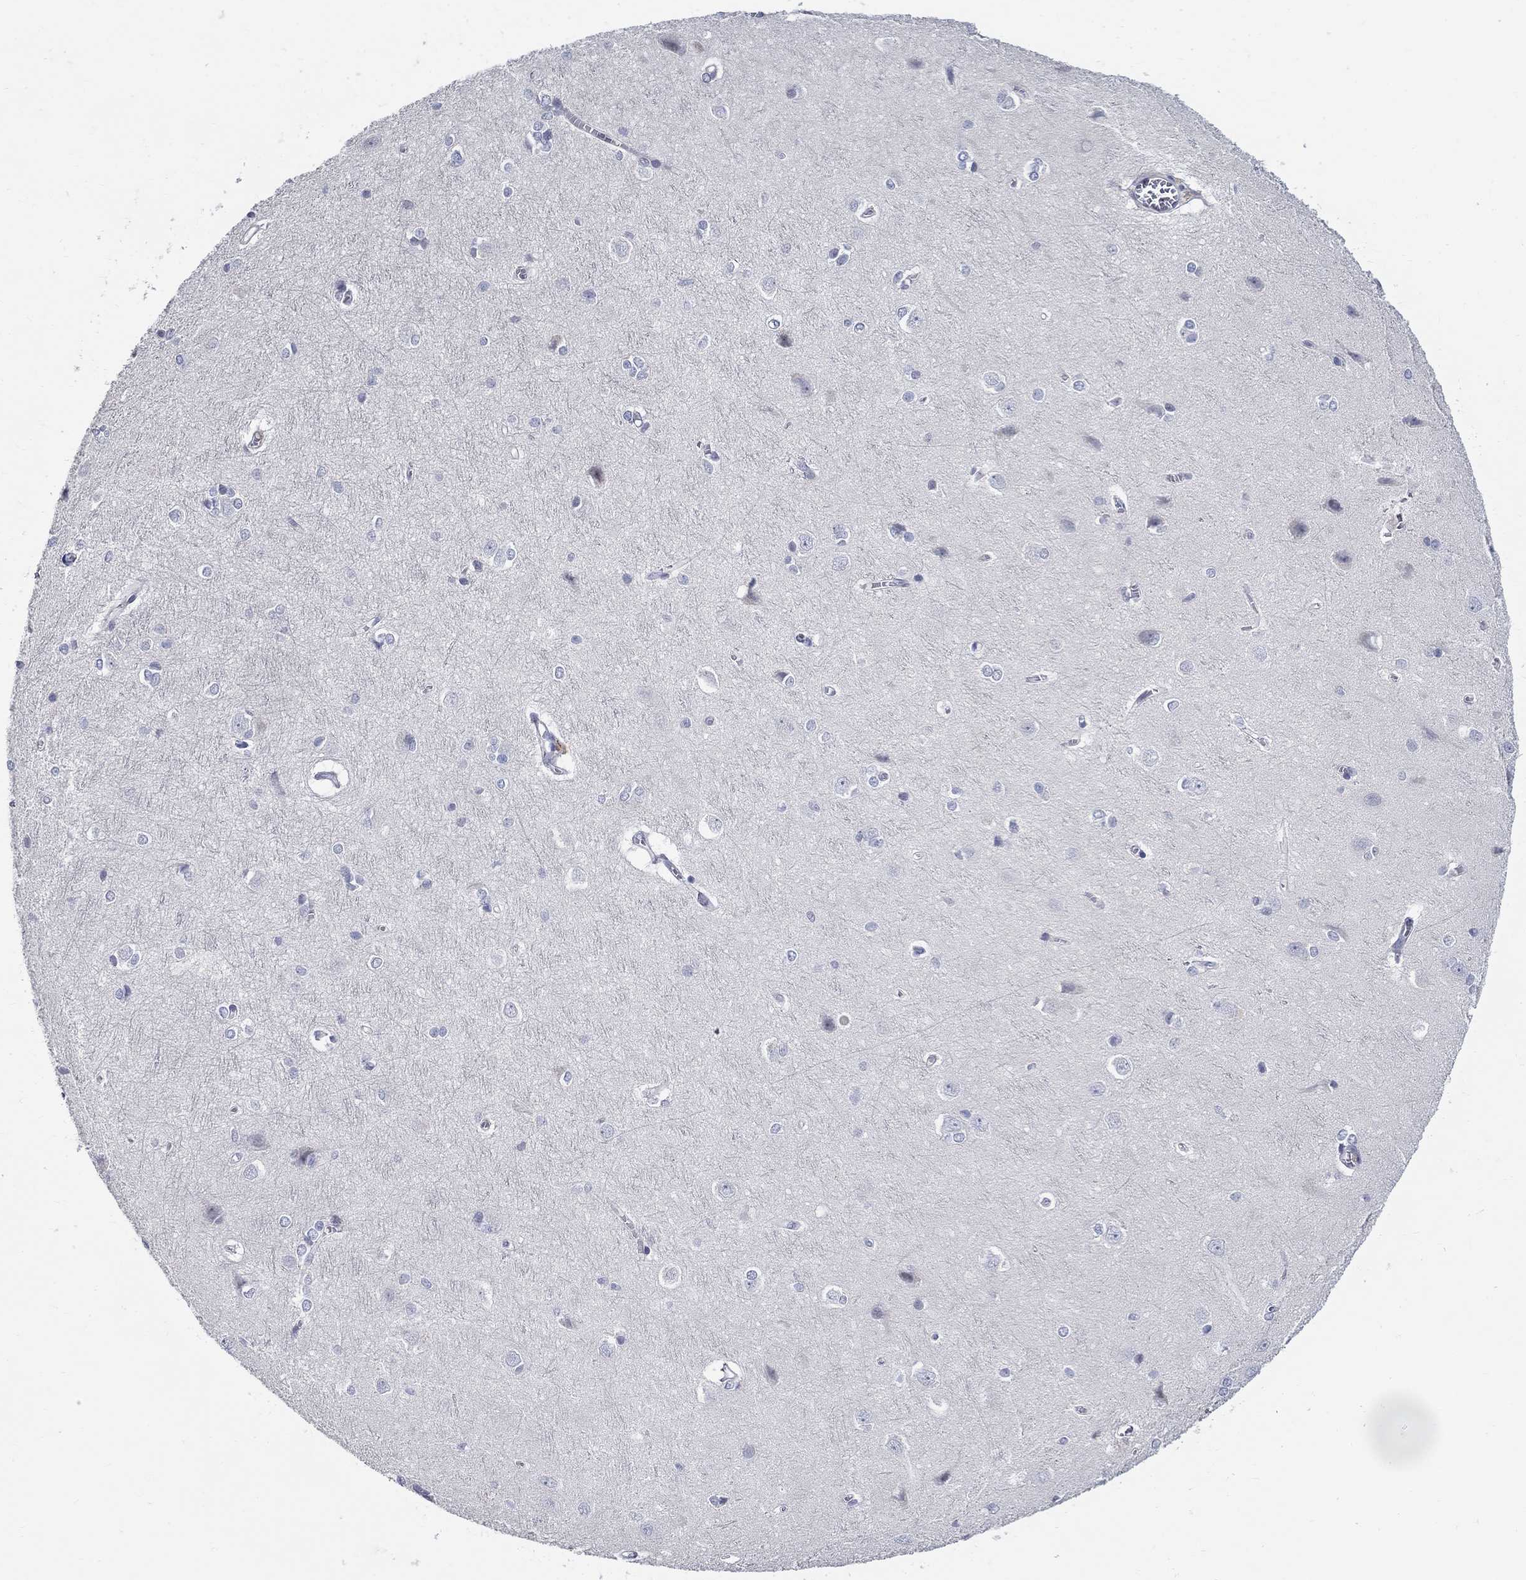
{"staining": {"intensity": "negative", "quantity": "none", "location": "none"}, "tissue": "cerebral cortex", "cell_type": "Endothelial cells", "image_type": "normal", "snomed": [{"axis": "morphology", "description": "Normal tissue, NOS"}, {"axis": "topography", "description": "Cerebral cortex"}], "caption": "This is a image of immunohistochemistry staining of normal cerebral cortex, which shows no positivity in endothelial cells.", "gene": "C16orf46", "patient": {"sex": "male", "age": 37}}